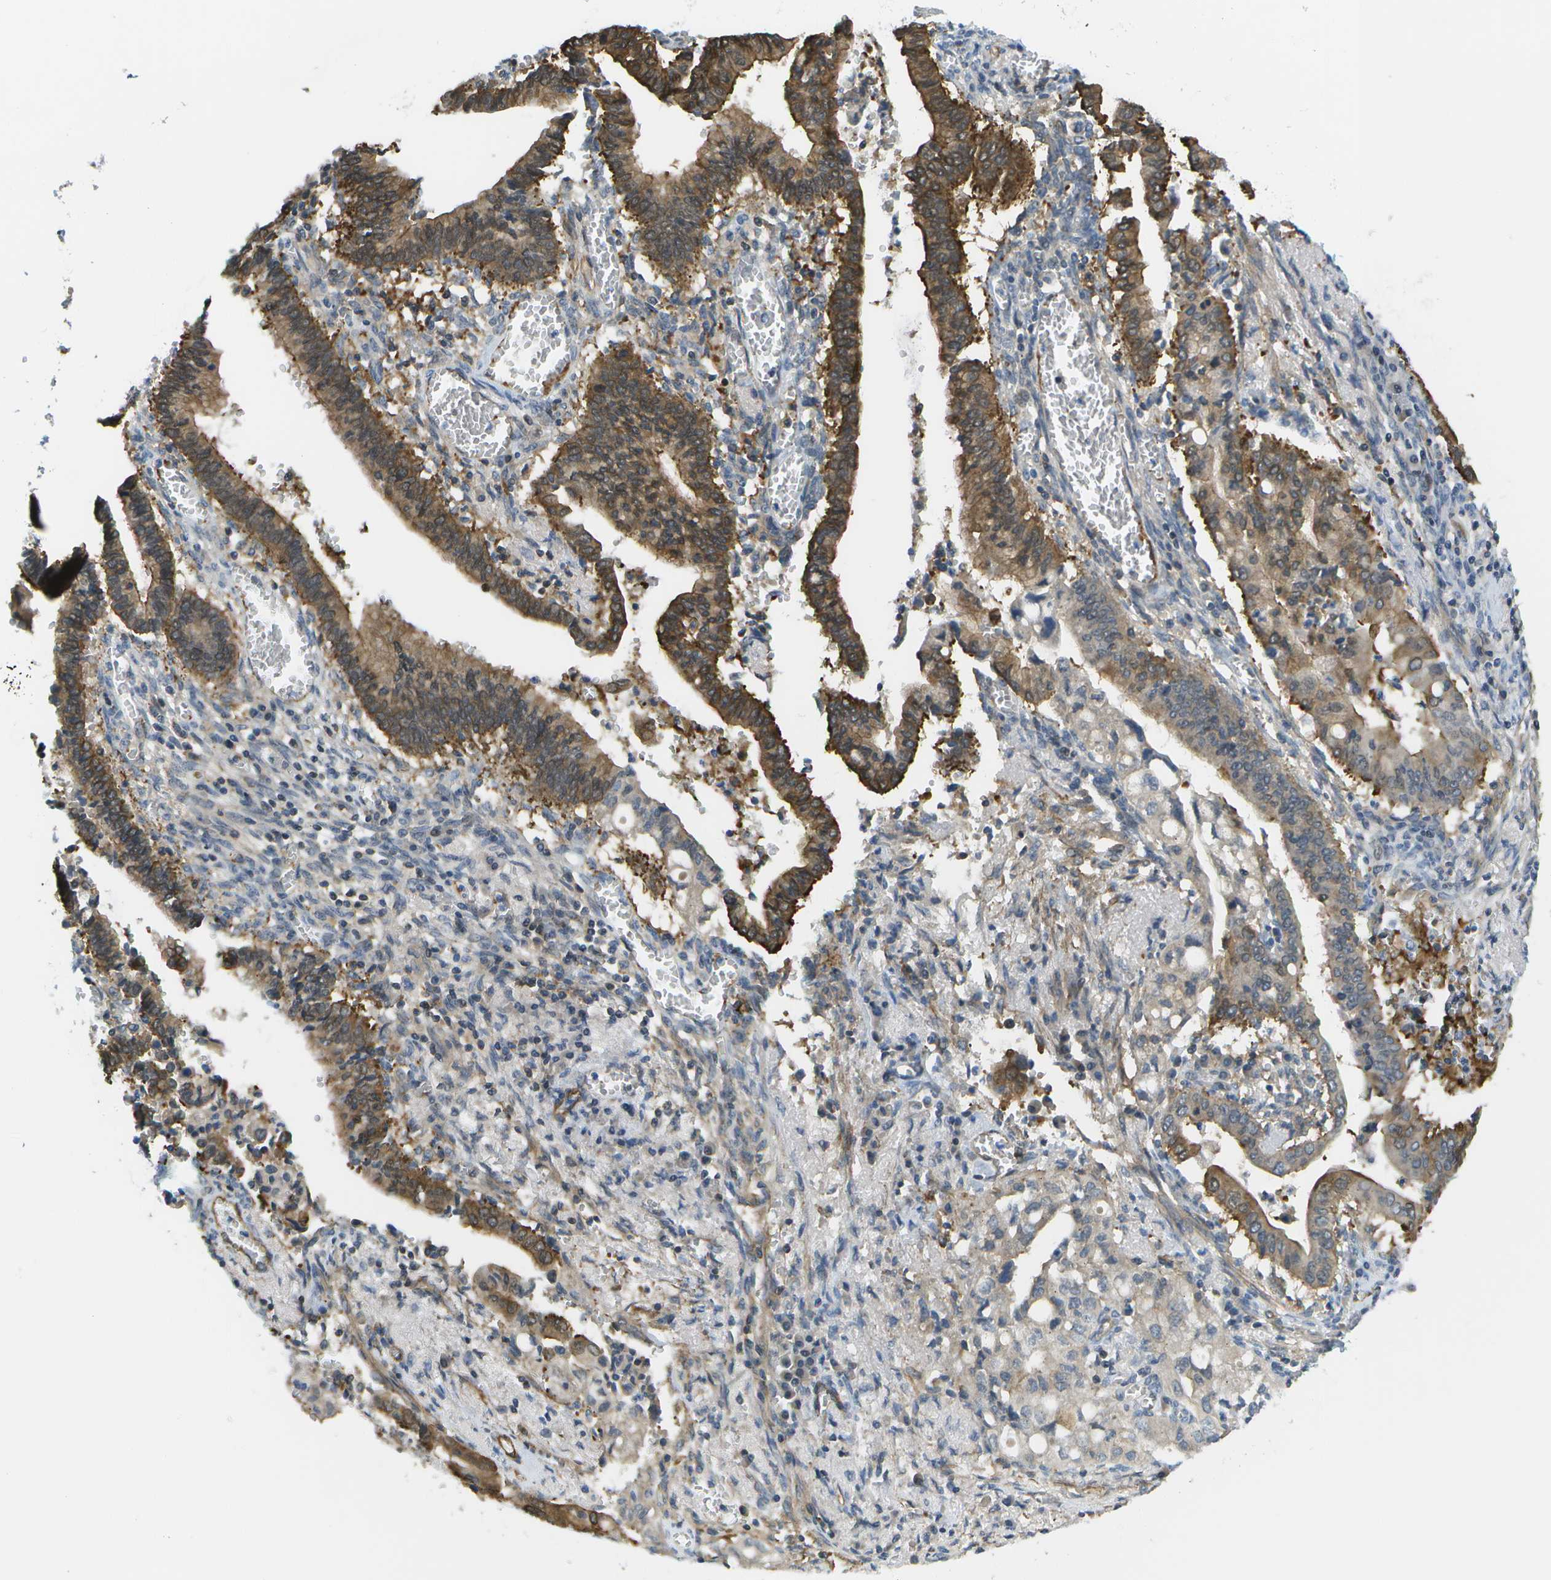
{"staining": {"intensity": "moderate", "quantity": "25%-75%", "location": "cytoplasmic/membranous"}, "tissue": "cervical cancer", "cell_type": "Tumor cells", "image_type": "cancer", "snomed": [{"axis": "morphology", "description": "Adenocarcinoma, NOS"}, {"axis": "topography", "description": "Cervix"}], "caption": "Tumor cells show medium levels of moderate cytoplasmic/membranous expression in about 25%-75% of cells in cervical adenocarcinoma. (Stains: DAB in brown, nuclei in blue, Microscopy: brightfield microscopy at high magnification).", "gene": "KIAA0040", "patient": {"sex": "female", "age": 44}}